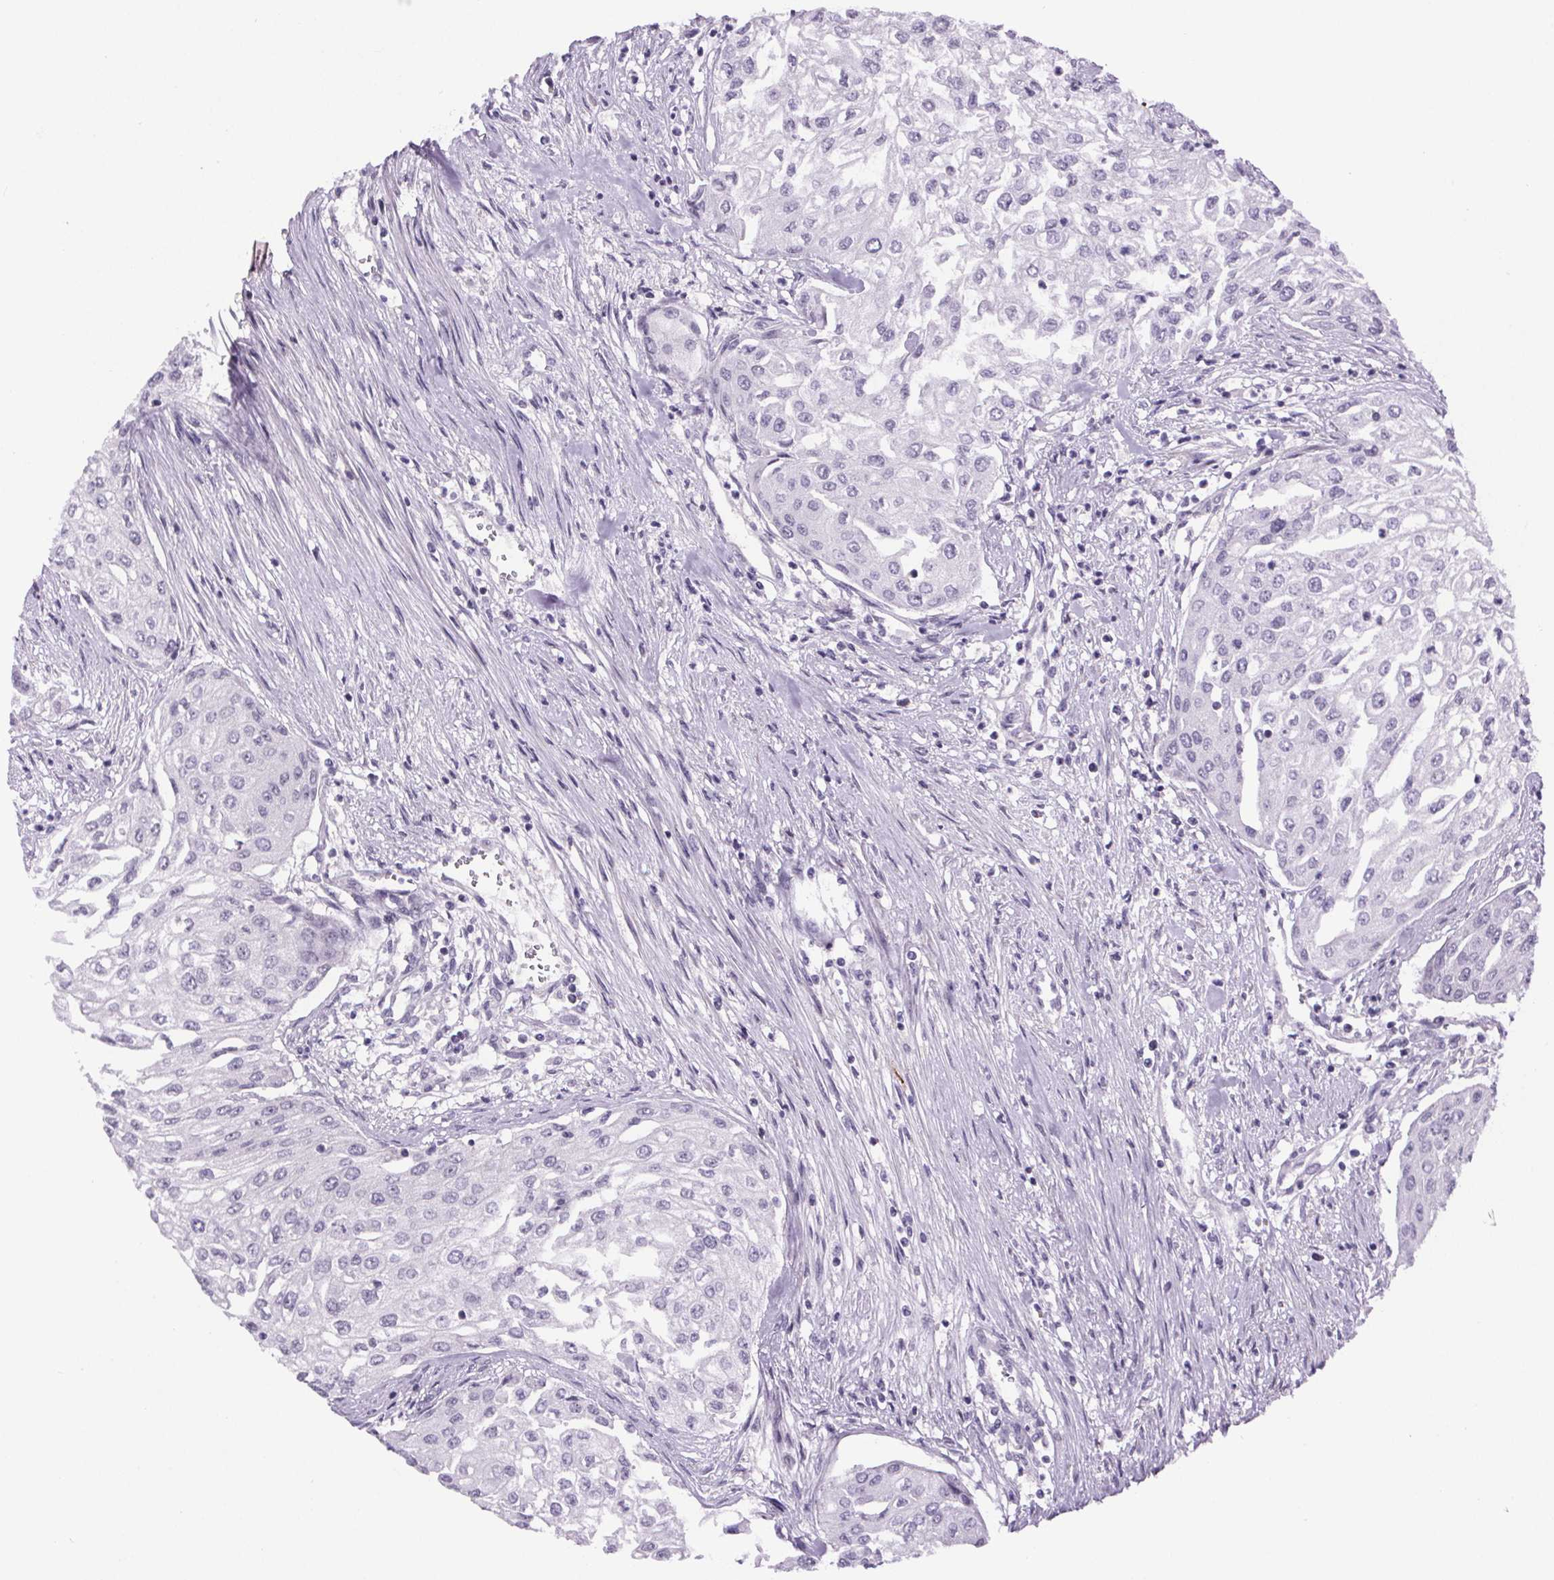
{"staining": {"intensity": "negative", "quantity": "none", "location": "none"}, "tissue": "urothelial cancer", "cell_type": "Tumor cells", "image_type": "cancer", "snomed": [{"axis": "morphology", "description": "Urothelial carcinoma, High grade"}, {"axis": "topography", "description": "Urinary bladder"}], "caption": "Protein analysis of urothelial cancer demonstrates no significant staining in tumor cells.", "gene": "TTC12", "patient": {"sex": "male", "age": 62}}